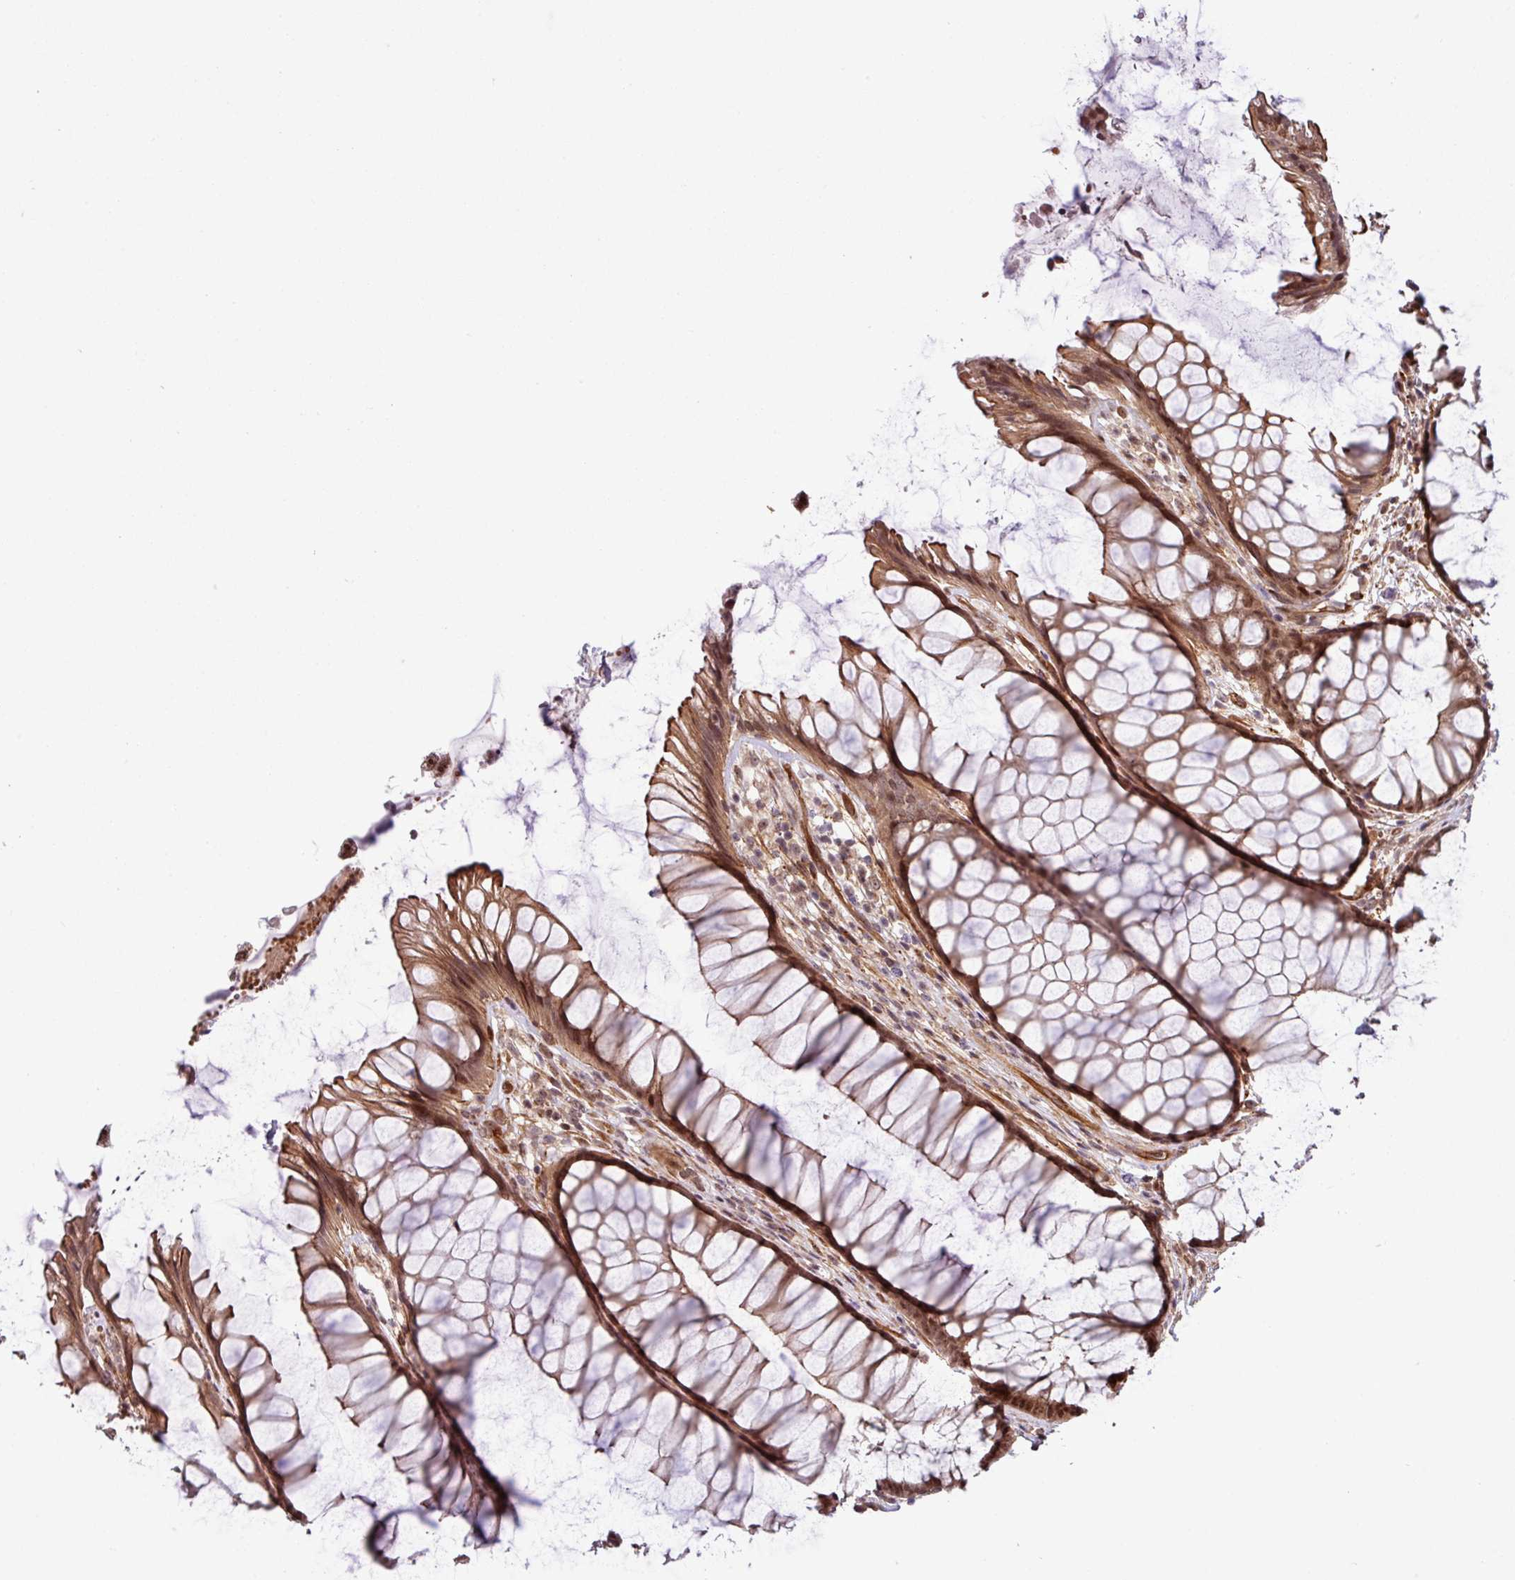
{"staining": {"intensity": "moderate", "quantity": ">75%", "location": "cytoplasmic/membranous,nuclear"}, "tissue": "rectum", "cell_type": "Glandular cells", "image_type": "normal", "snomed": [{"axis": "morphology", "description": "Normal tissue, NOS"}, {"axis": "topography", "description": "Smooth muscle"}, {"axis": "topography", "description": "Rectum"}], "caption": "Protein staining of normal rectum demonstrates moderate cytoplasmic/membranous,nuclear positivity in approximately >75% of glandular cells. The protein of interest is stained brown, and the nuclei are stained in blue (DAB IHC with brightfield microscopy, high magnification).", "gene": "C7orf50", "patient": {"sex": "male", "age": 53}}